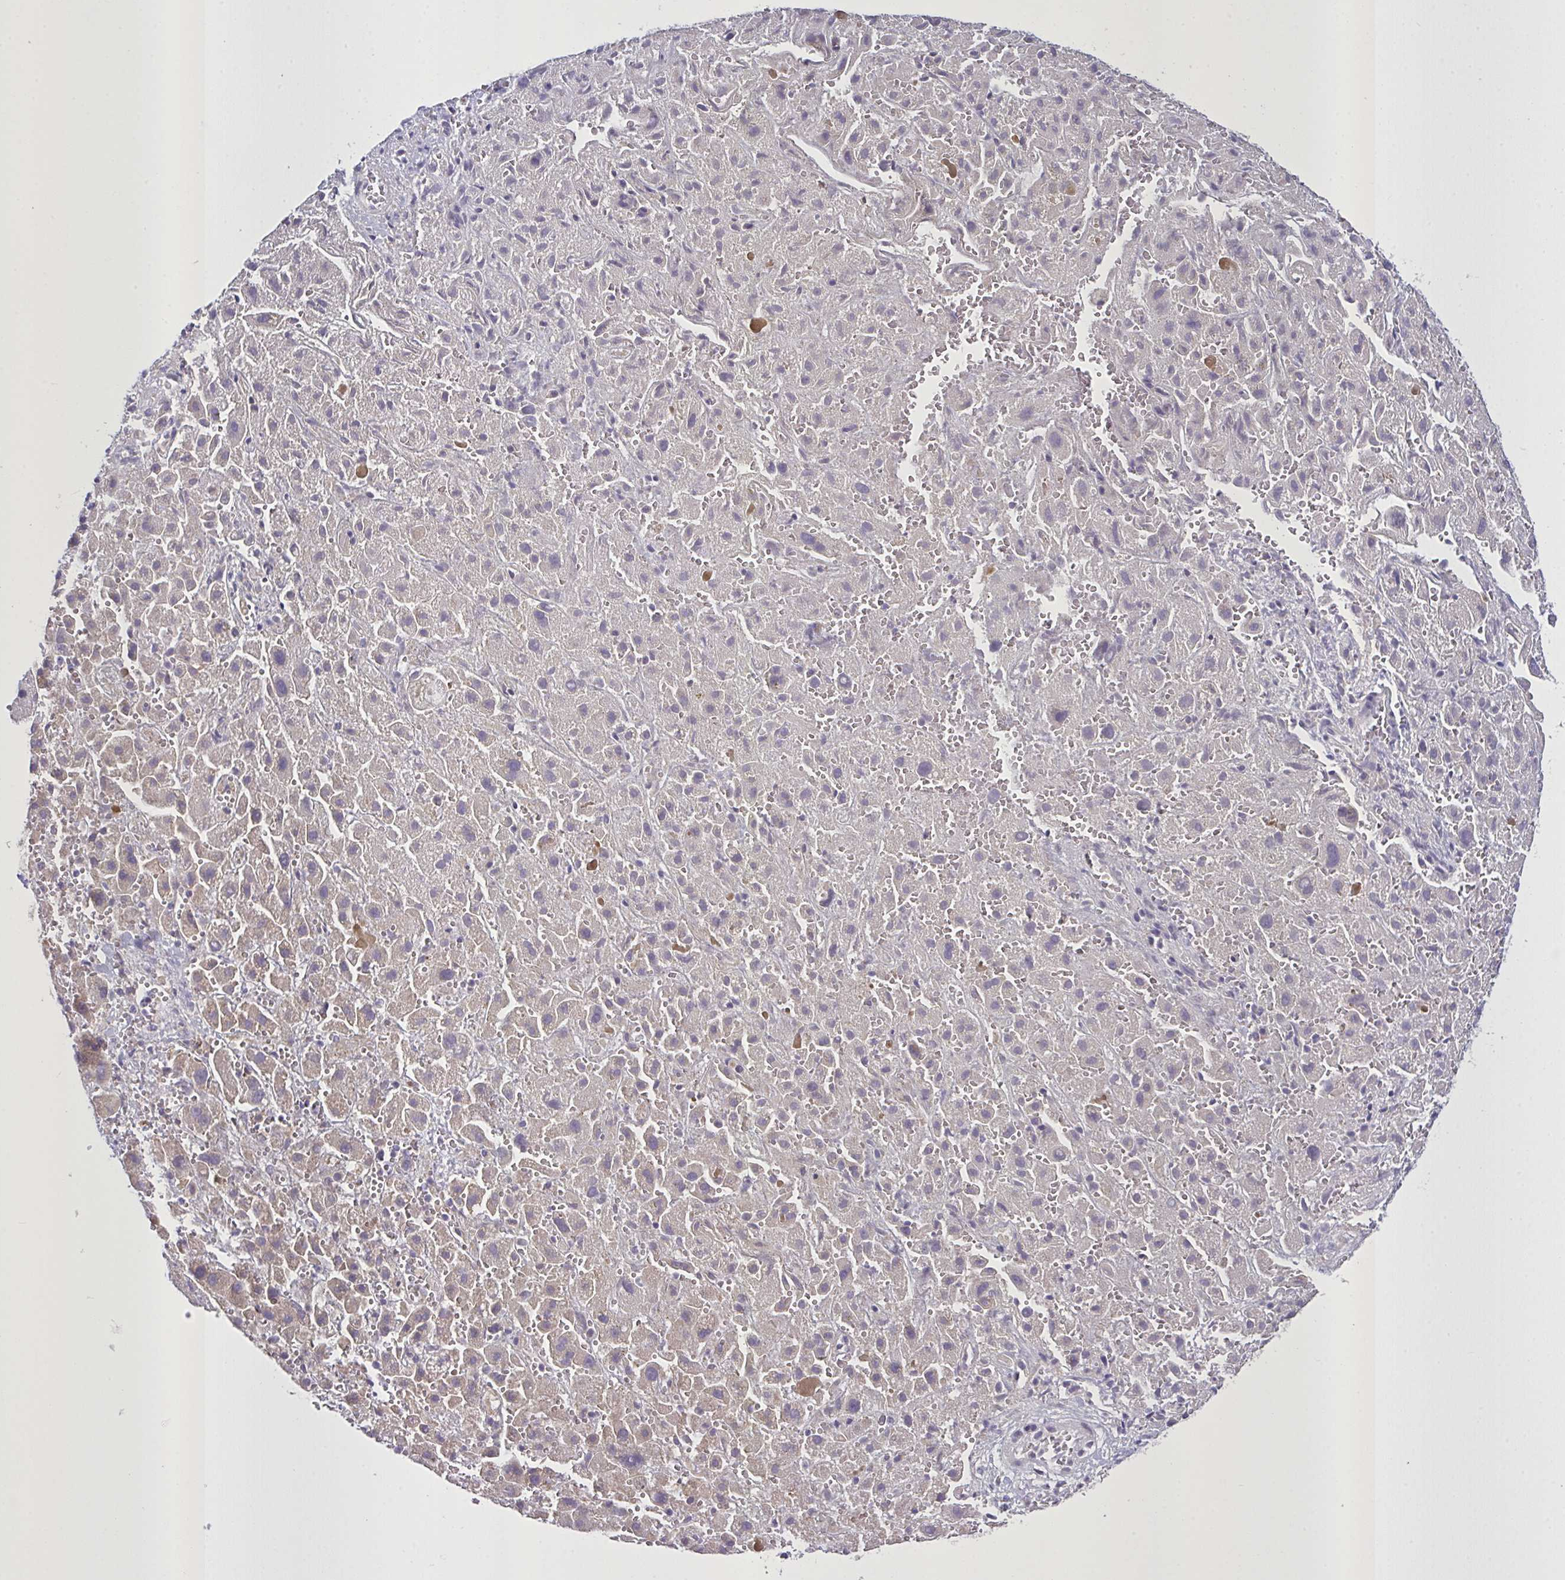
{"staining": {"intensity": "negative", "quantity": "none", "location": "none"}, "tissue": "liver cancer", "cell_type": "Tumor cells", "image_type": "cancer", "snomed": [{"axis": "morphology", "description": "Cholangiocarcinoma"}, {"axis": "topography", "description": "Liver"}], "caption": "Tumor cells show no significant protein expression in liver cholangiocarcinoma.", "gene": "MRGPRX2", "patient": {"sex": "female", "age": 52}}